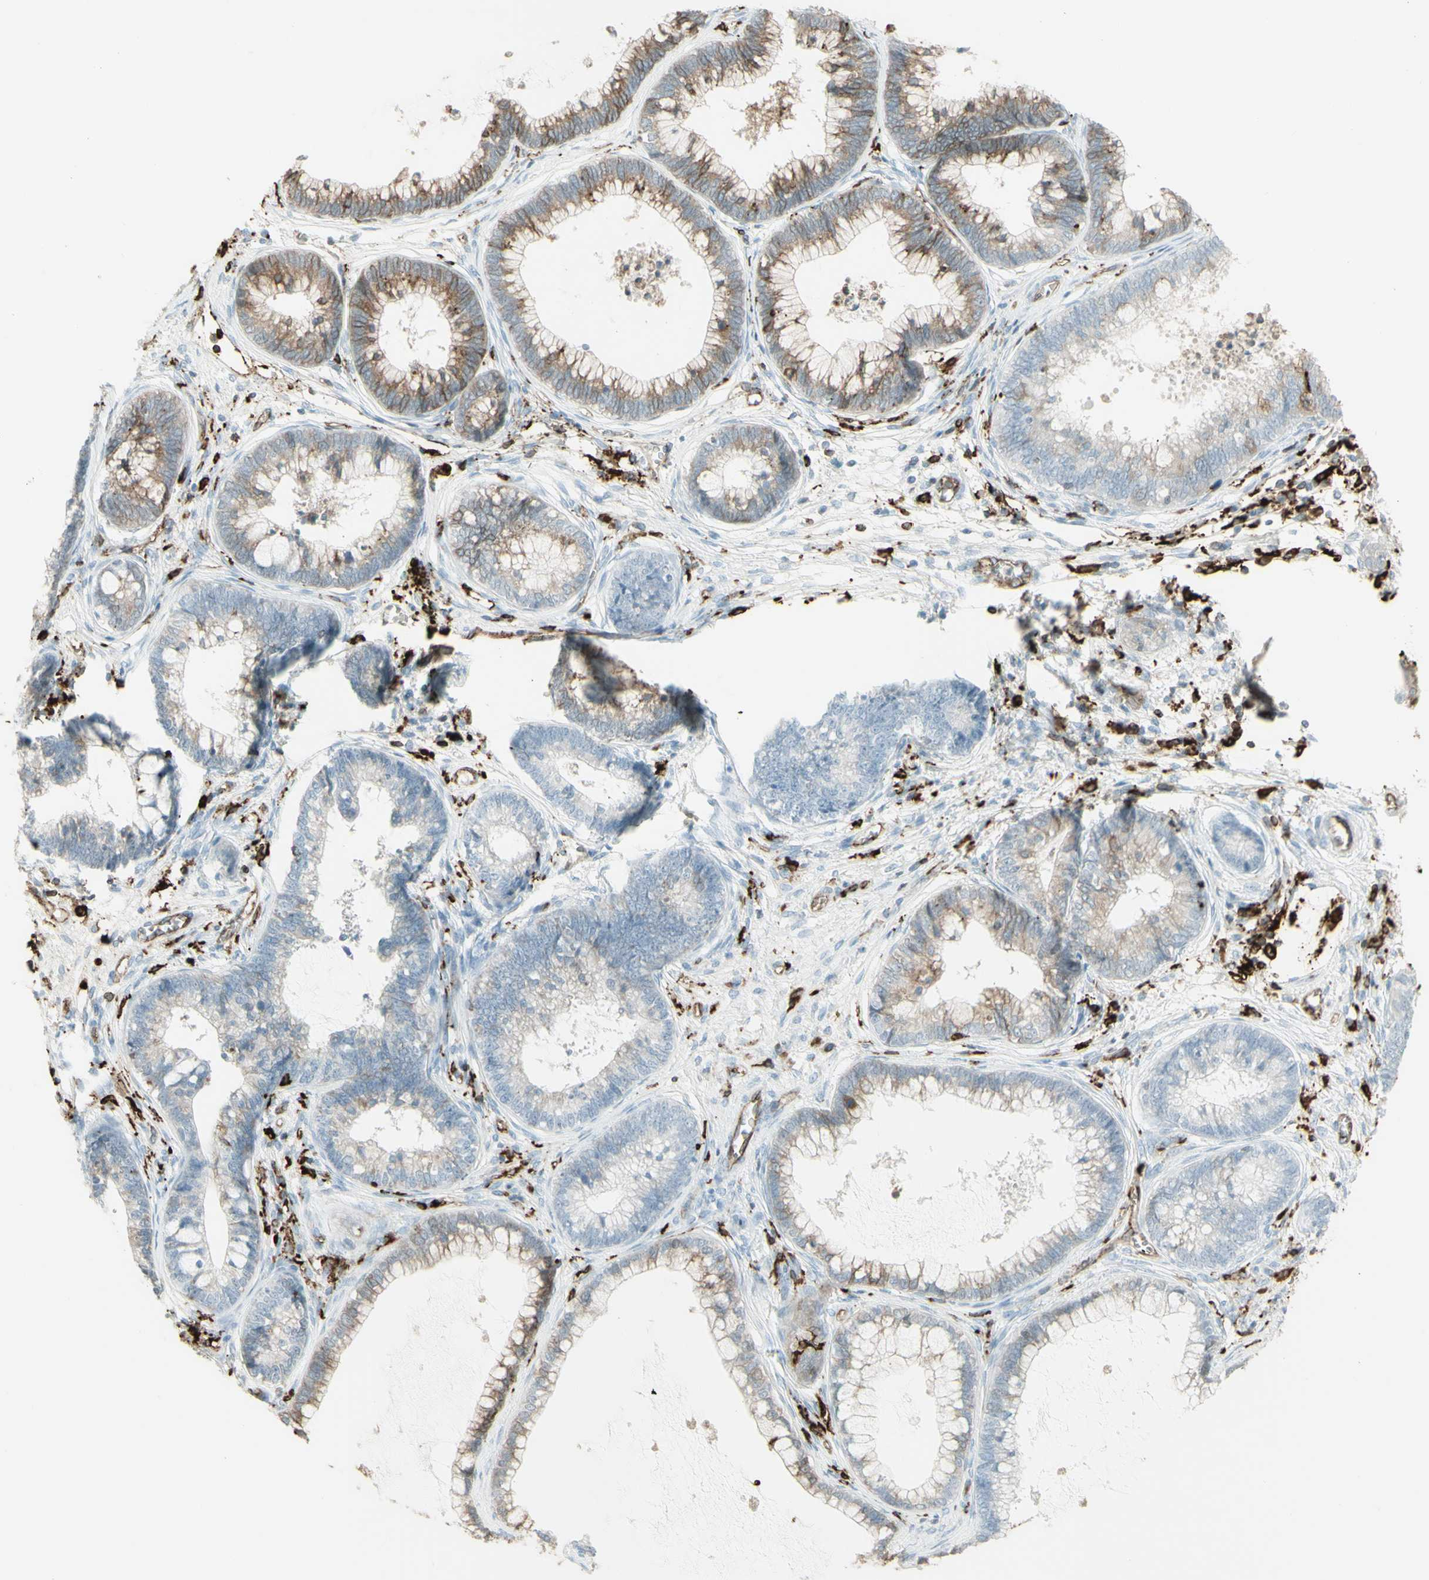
{"staining": {"intensity": "weak", "quantity": "25%-75%", "location": "cytoplasmic/membranous"}, "tissue": "cervical cancer", "cell_type": "Tumor cells", "image_type": "cancer", "snomed": [{"axis": "morphology", "description": "Adenocarcinoma, NOS"}, {"axis": "topography", "description": "Cervix"}], "caption": "IHC photomicrograph of cervical cancer stained for a protein (brown), which exhibits low levels of weak cytoplasmic/membranous positivity in approximately 25%-75% of tumor cells.", "gene": "HLA-DPB1", "patient": {"sex": "female", "age": 44}}